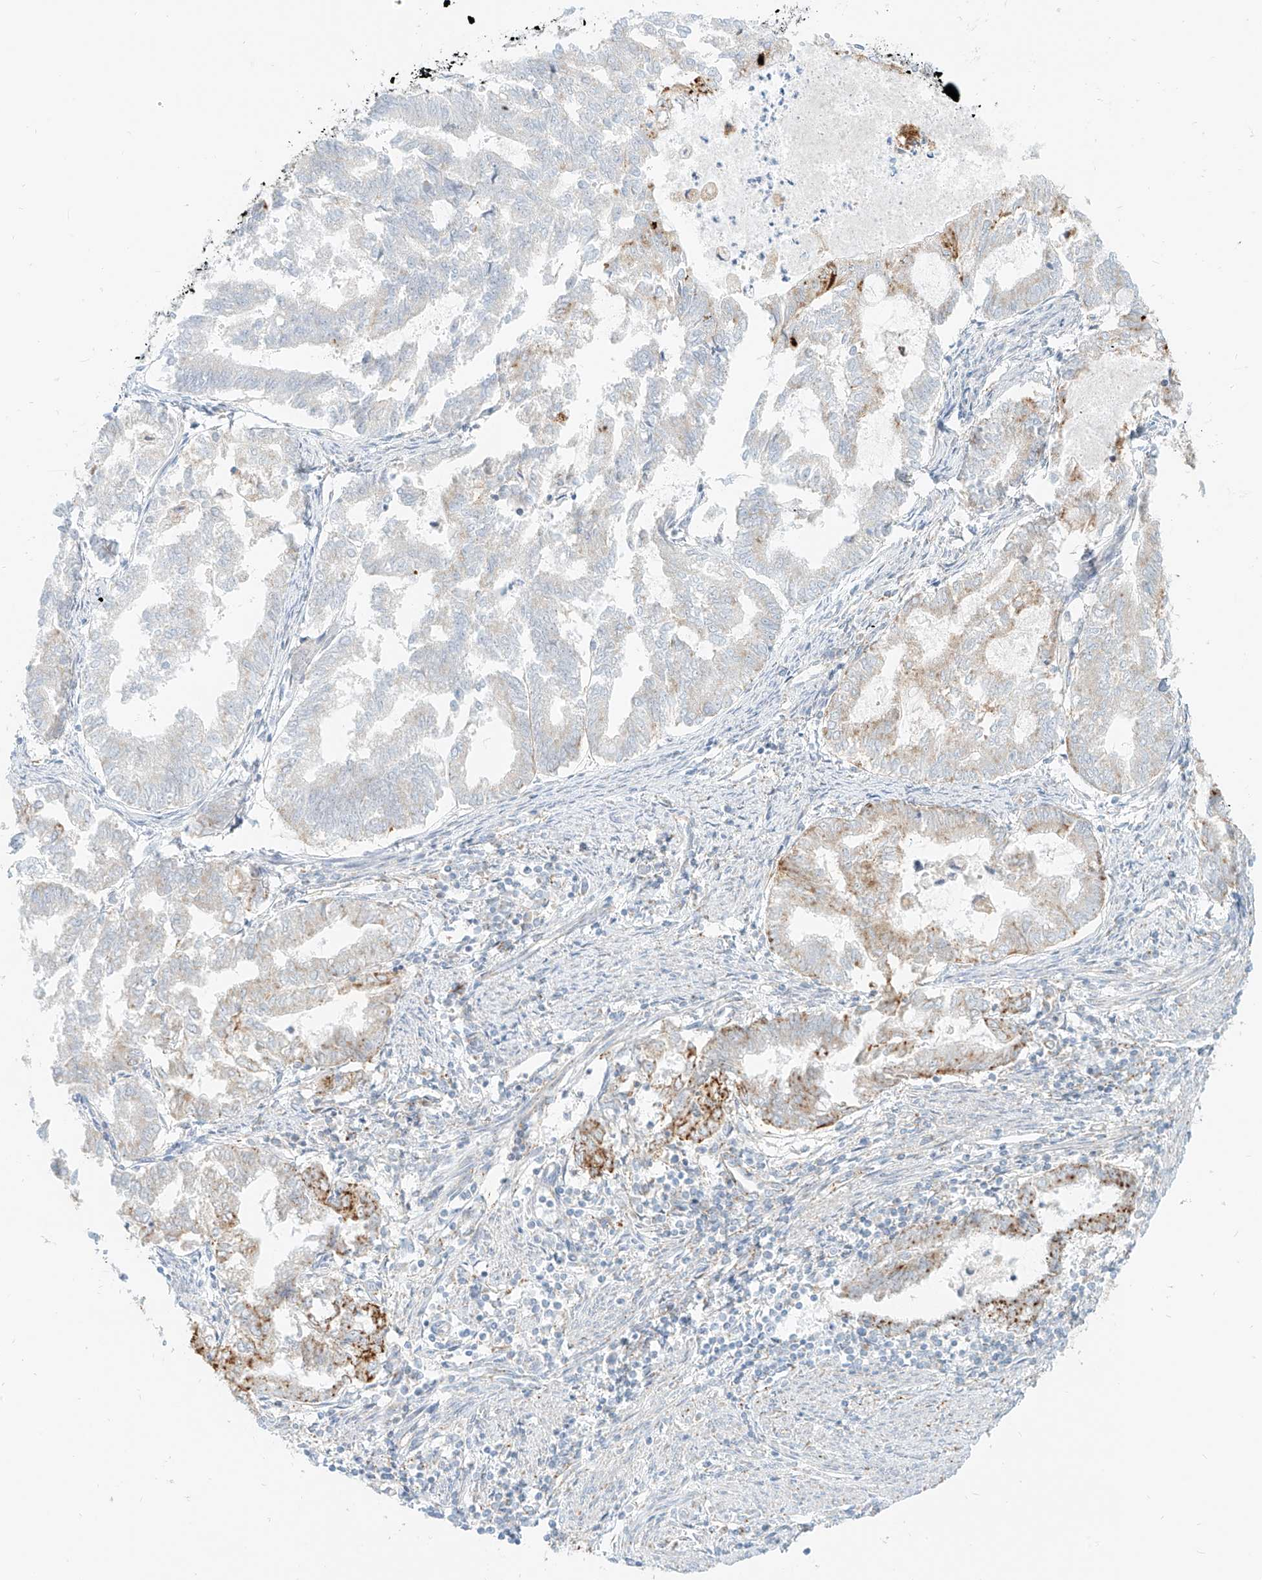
{"staining": {"intensity": "moderate", "quantity": "25%-75%", "location": "cytoplasmic/membranous"}, "tissue": "endometrial cancer", "cell_type": "Tumor cells", "image_type": "cancer", "snomed": [{"axis": "morphology", "description": "Adenocarcinoma, NOS"}, {"axis": "topography", "description": "Endometrium"}], "caption": "Tumor cells demonstrate medium levels of moderate cytoplasmic/membranous positivity in about 25%-75% of cells in adenocarcinoma (endometrial).", "gene": "SLC35F6", "patient": {"sex": "female", "age": 79}}